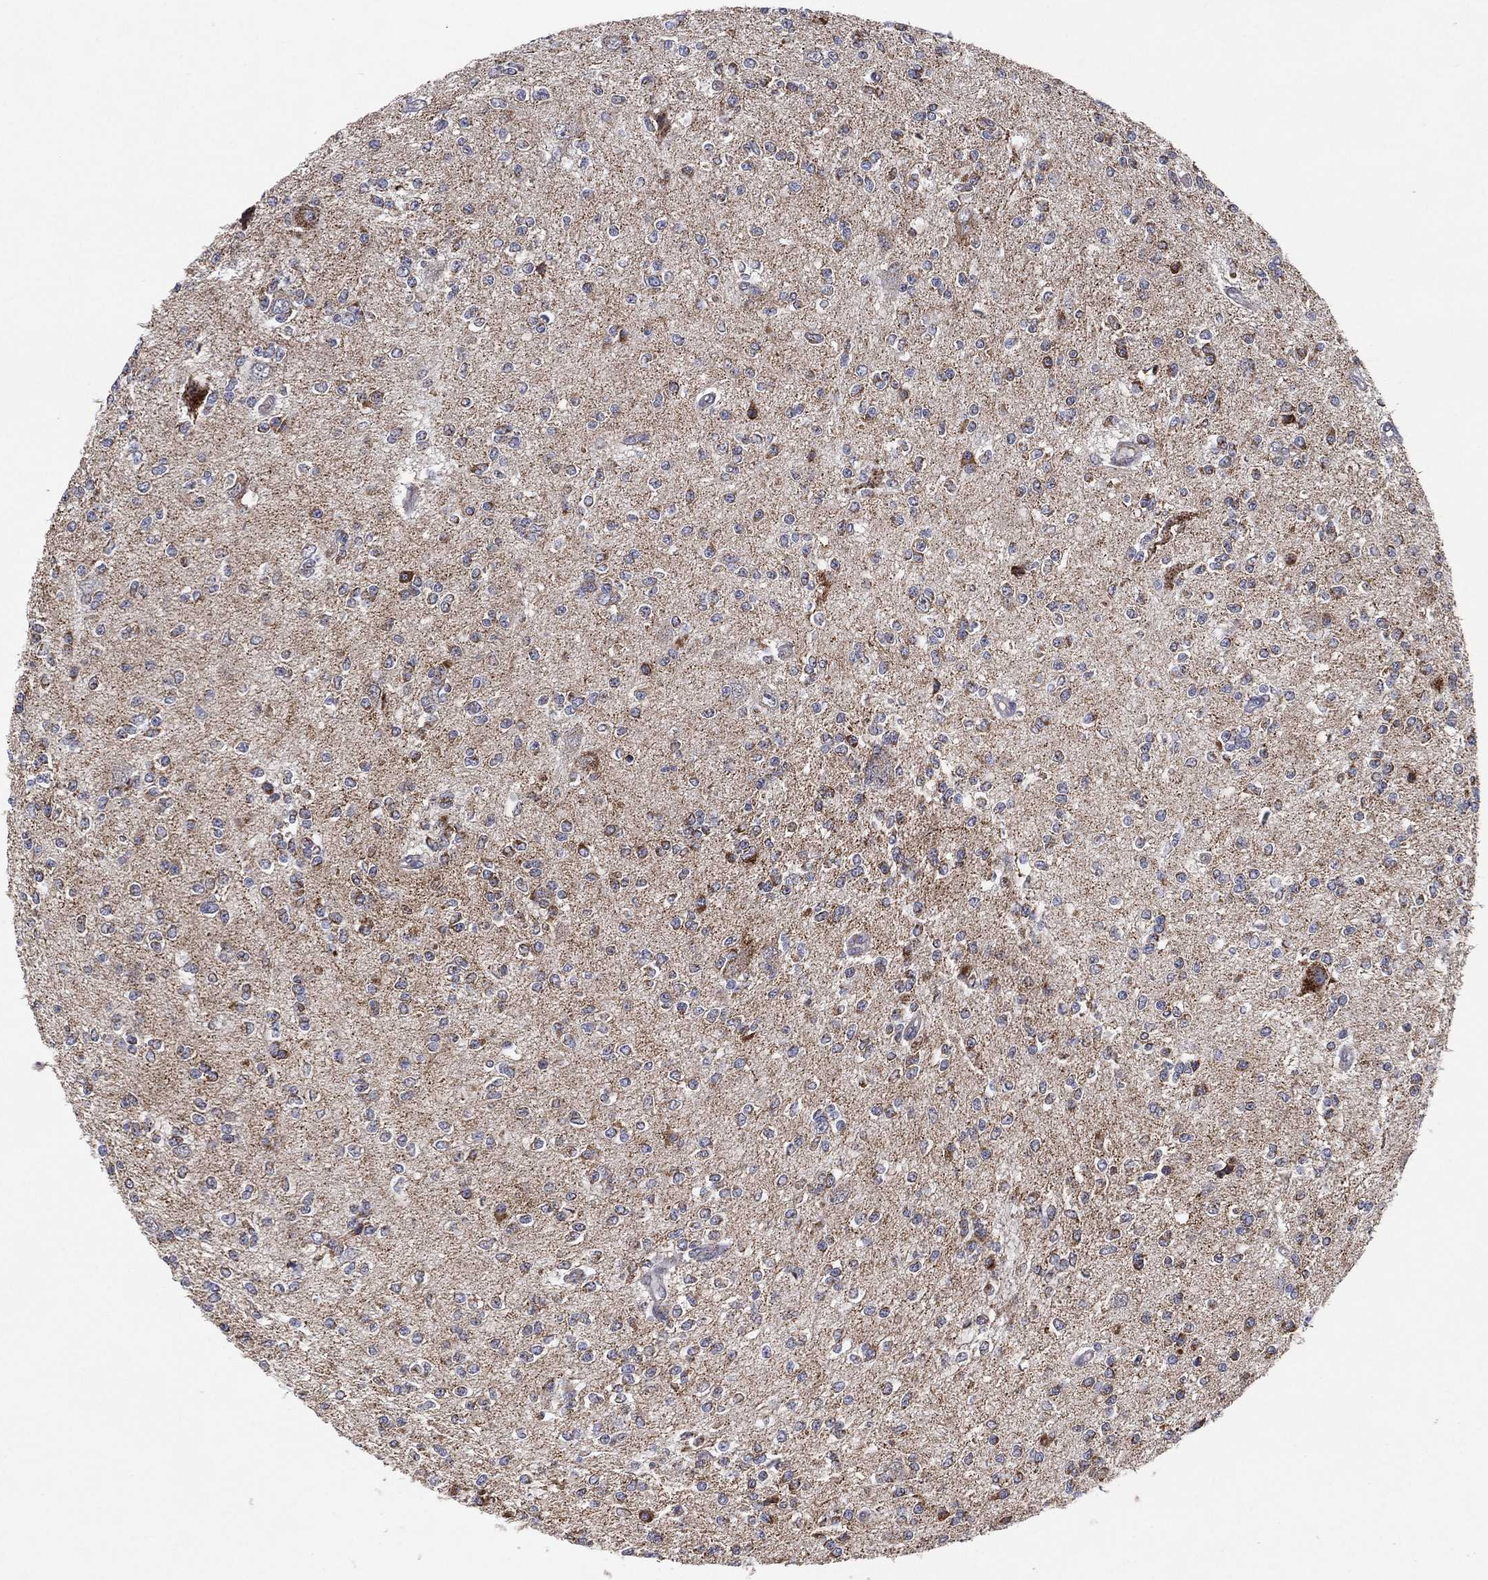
{"staining": {"intensity": "moderate", "quantity": "<25%", "location": "cytoplasmic/membranous"}, "tissue": "glioma", "cell_type": "Tumor cells", "image_type": "cancer", "snomed": [{"axis": "morphology", "description": "Glioma, malignant, Low grade"}, {"axis": "topography", "description": "Brain"}], "caption": "A brown stain shows moderate cytoplasmic/membranous staining of a protein in human low-grade glioma (malignant) tumor cells.", "gene": "PPP2R5A", "patient": {"sex": "male", "age": 67}}